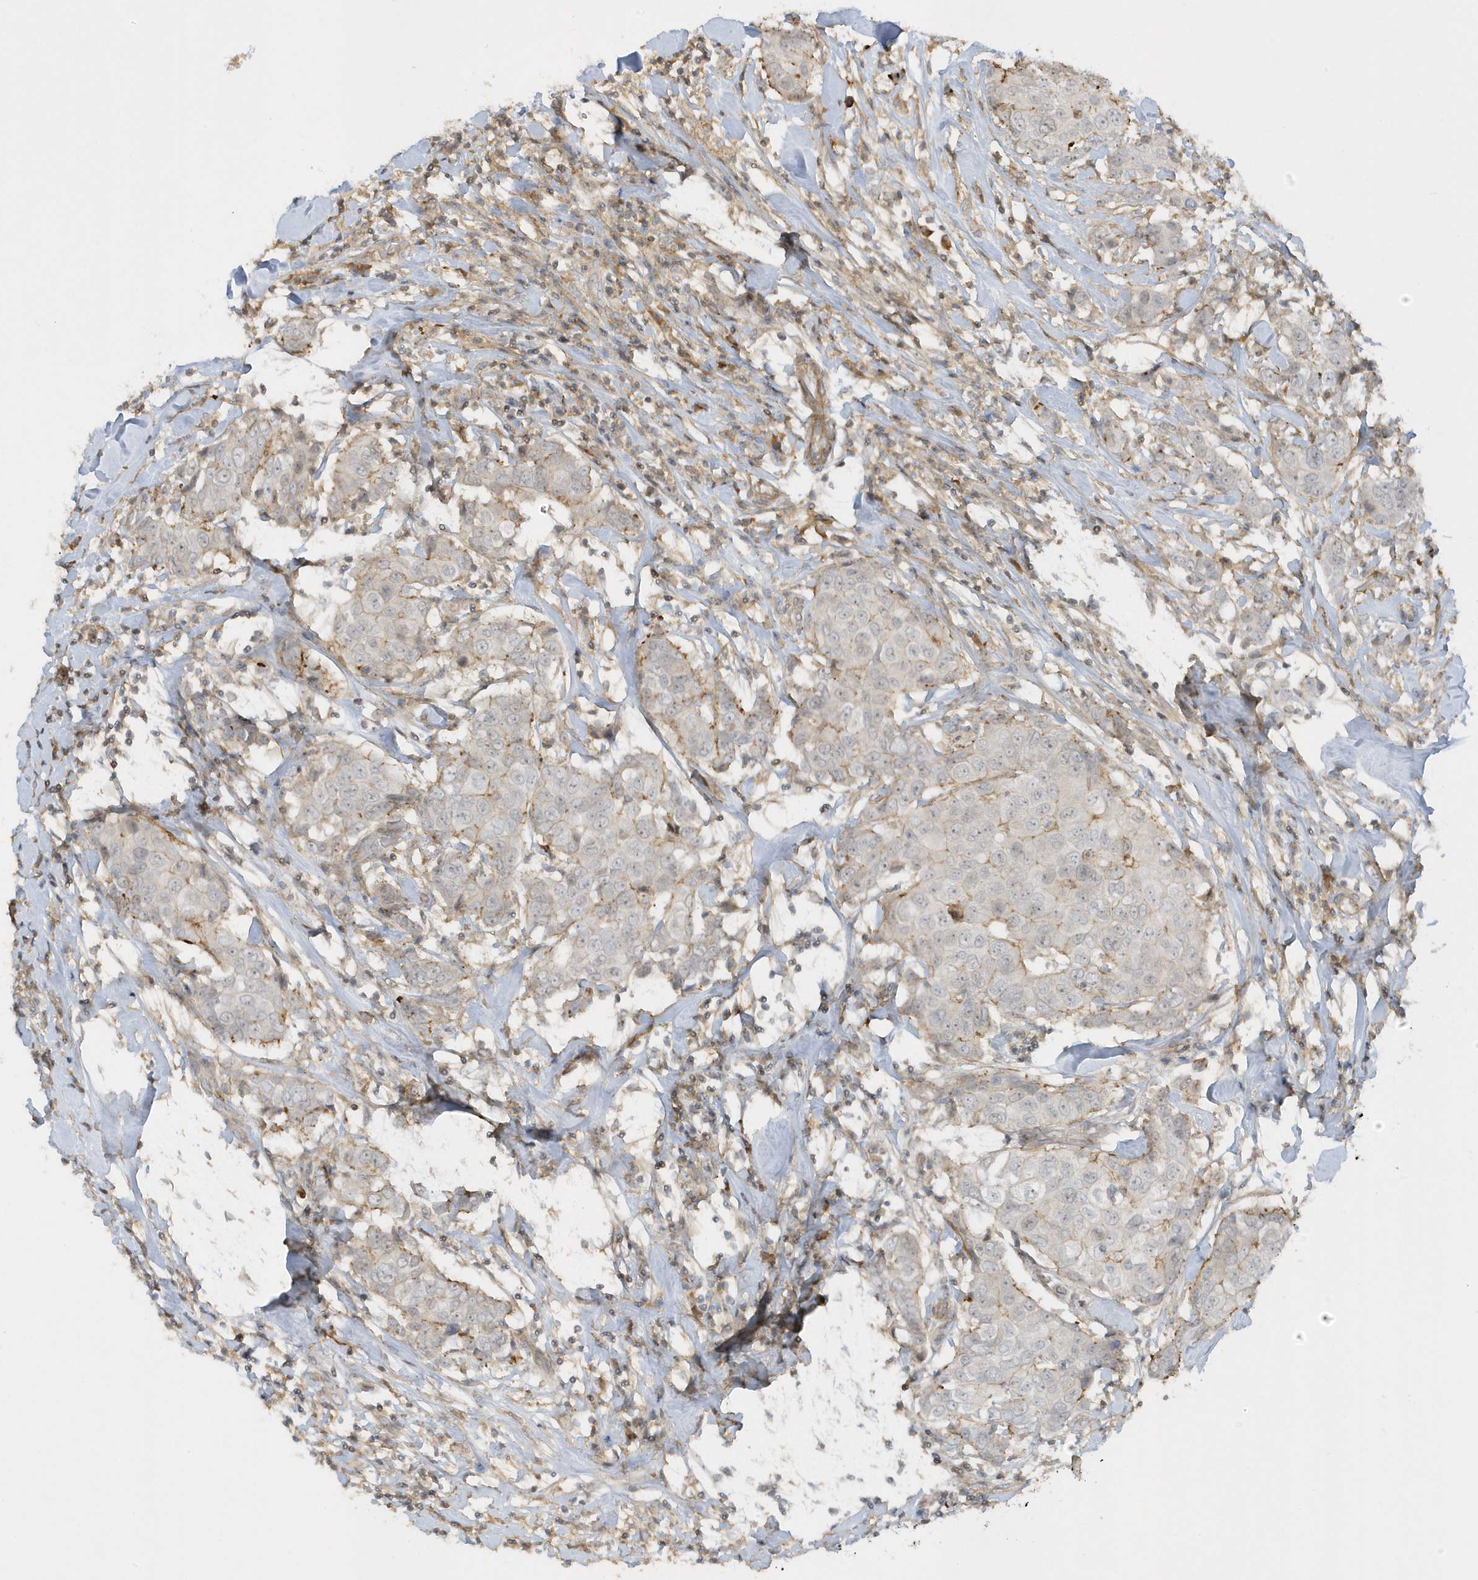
{"staining": {"intensity": "negative", "quantity": "none", "location": "none"}, "tissue": "breast cancer", "cell_type": "Tumor cells", "image_type": "cancer", "snomed": [{"axis": "morphology", "description": "Duct carcinoma"}, {"axis": "topography", "description": "Breast"}], "caption": "There is no significant expression in tumor cells of intraductal carcinoma (breast).", "gene": "ZBTB8A", "patient": {"sex": "female", "age": 80}}